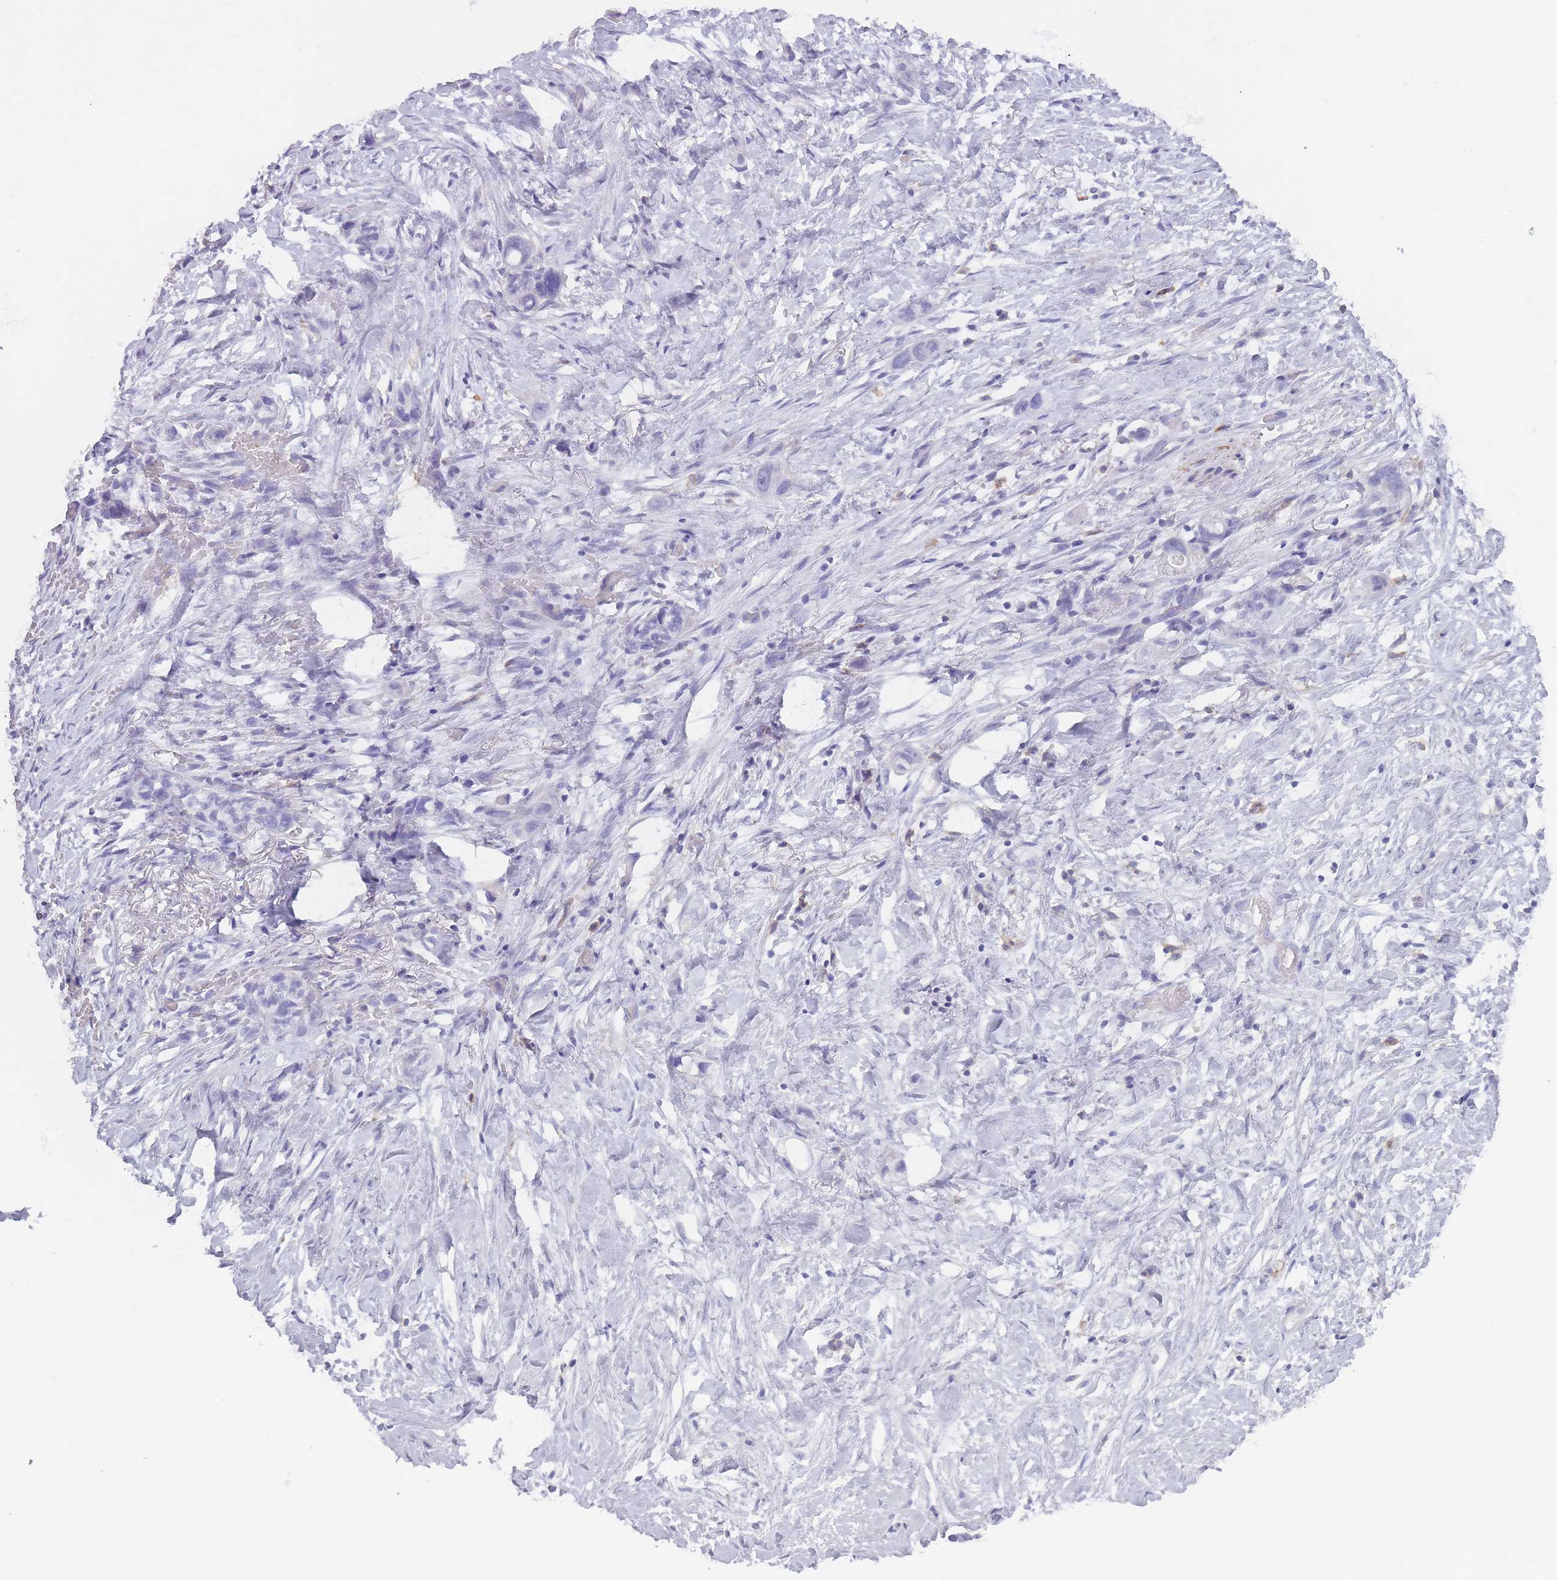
{"staining": {"intensity": "negative", "quantity": "none", "location": "none"}, "tissue": "stomach cancer", "cell_type": "Tumor cells", "image_type": "cancer", "snomed": [{"axis": "morphology", "description": "Adenocarcinoma, NOS"}, {"axis": "topography", "description": "Stomach"}, {"axis": "topography", "description": "Stomach, lower"}], "caption": "Micrograph shows no protein staining in tumor cells of adenocarcinoma (stomach) tissue. Nuclei are stained in blue.", "gene": "CR1L", "patient": {"sex": "female", "age": 48}}